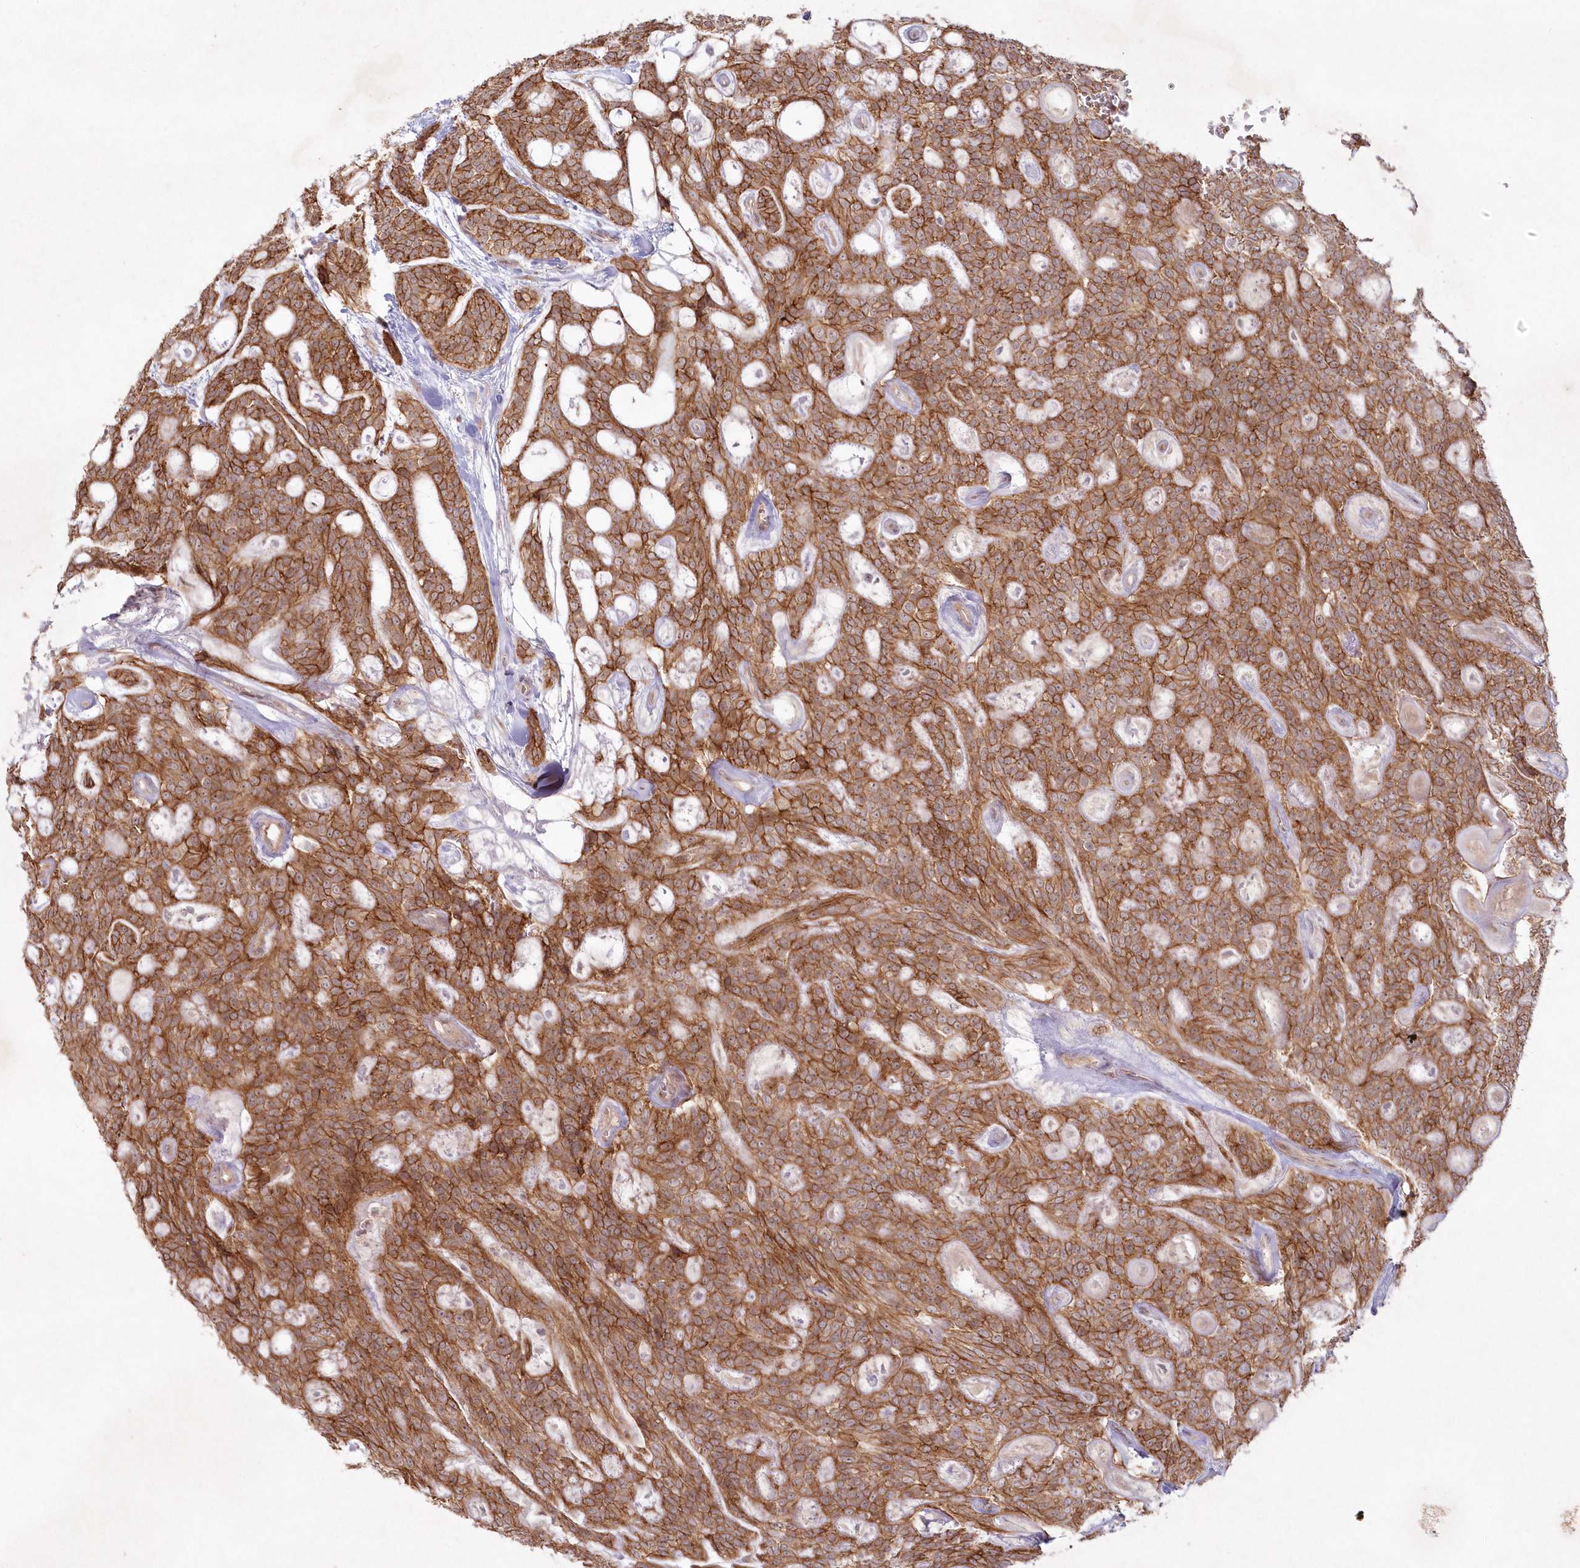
{"staining": {"intensity": "strong", "quantity": ">75%", "location": "cytoplasmic/membranous"}, "tissue": "head and neck cancer", "cell_type": "Tumor cells", "image_type": "cancer", "snomed": [{"axis": "morphology", "description": "Adenocarcinoma, NOS"}, {"axis": "topography", "description": "Head-Neck"}], "caption": "Immunohistochemical staining of head and neck adenocarcinoma demonstrates high levels of strong cytoplasmic/membranous protein staining in about >75% of tumor cells.", "gene": "TOGARAM2", "patient": {"sex": "male", "age": 66}}